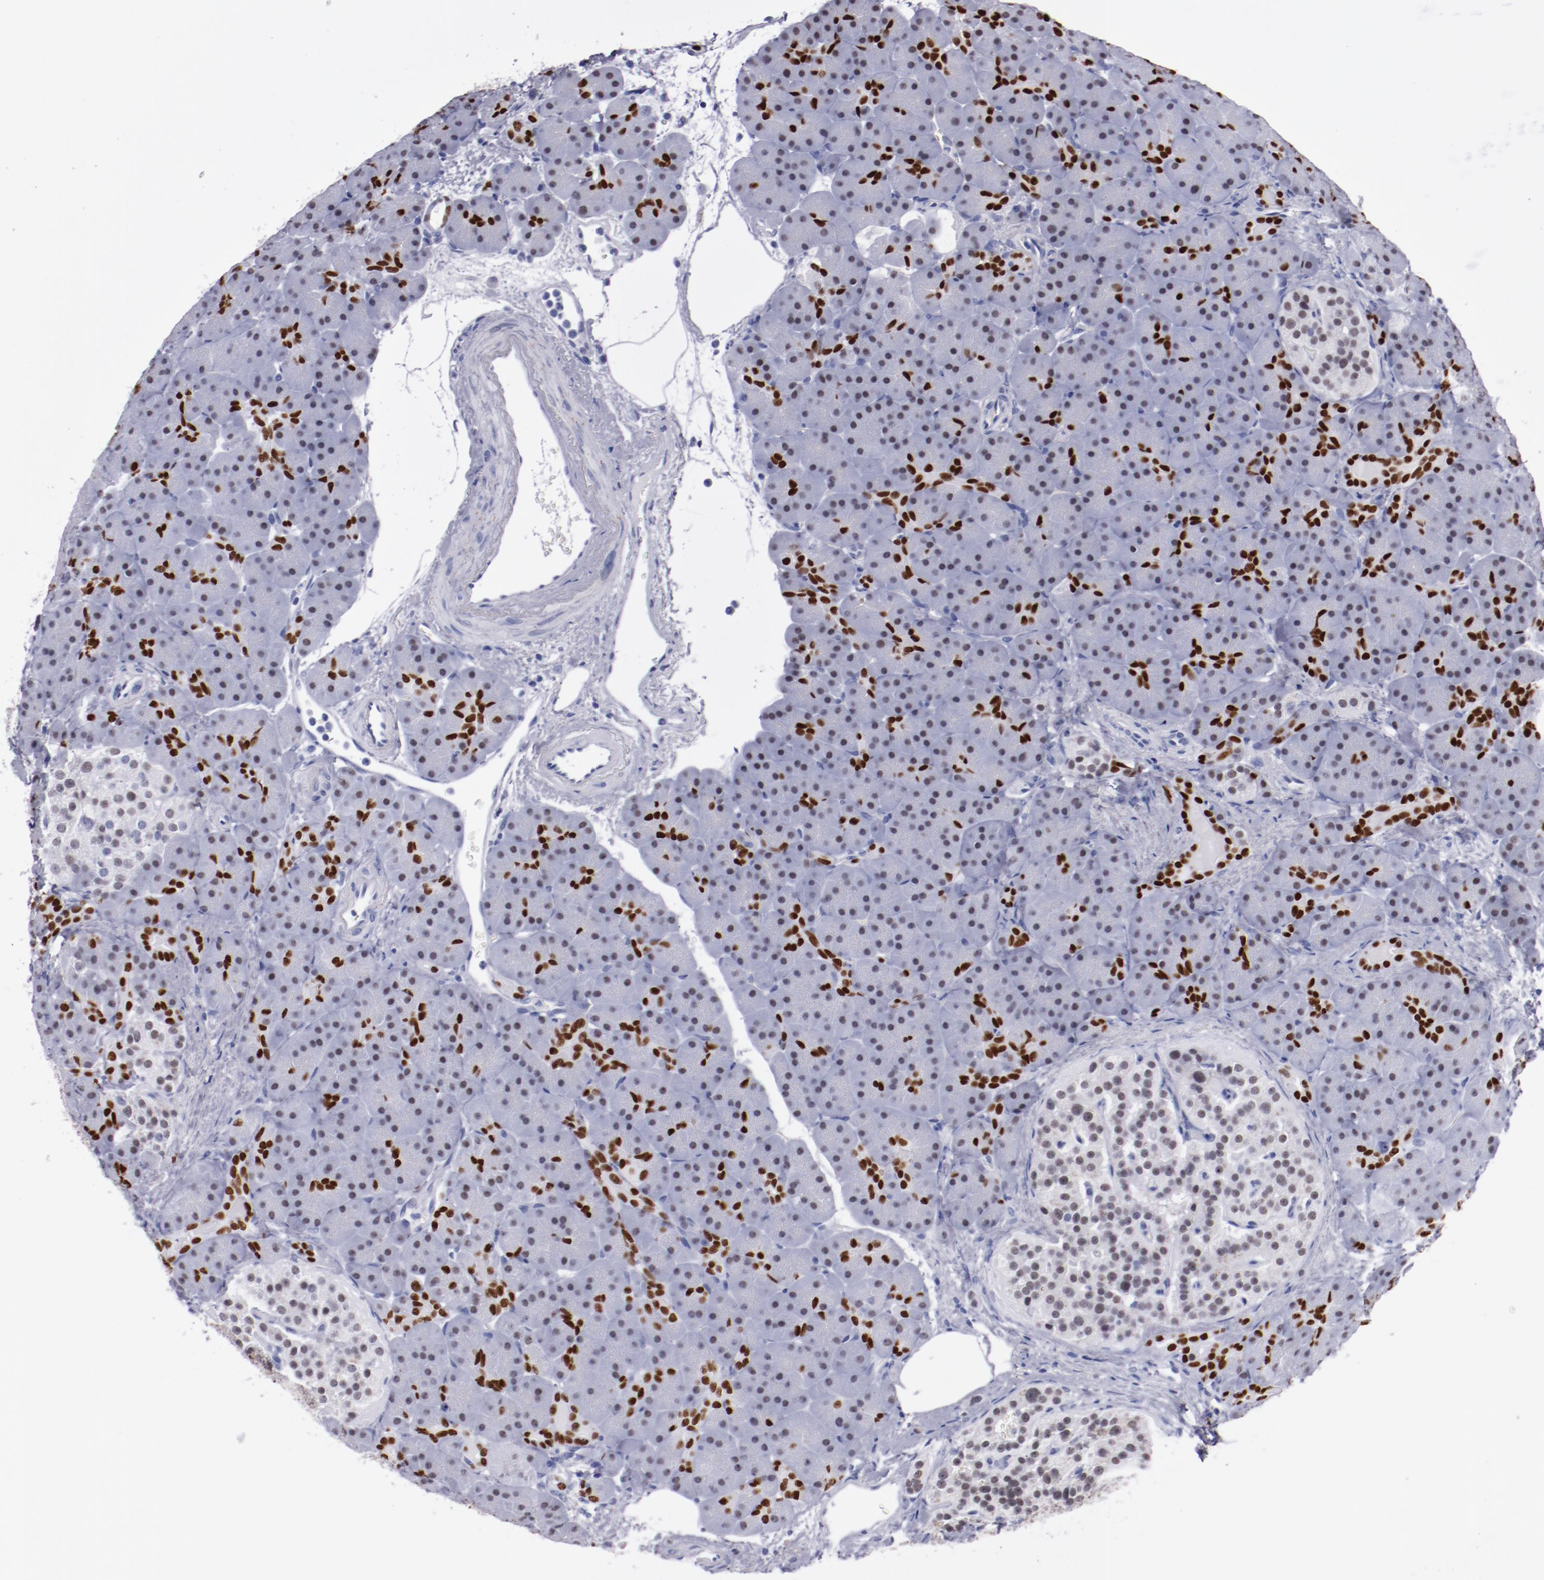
{"staining": {"intensity": "strong", "quantity": "<25%", "location": "nuclear"}, "tissue": "pancreas", "cell_type": "Exocrine glandular cells", "image_type": "normal", "snomed": [{"axis": "morphology", "description": "Normal tissue, NOS"}, {"axis": "topography", "description": "Pancreas"}], "caption": "Normal pancreas reveals strong nuclear expression in about <25% of exocrine glandular cells, visualized by immunohistochemistry. The staining is performed using DAB (3,3'-diaminobenzidine) brown chromogen to label protein expression. The nuclei are counter-stained blue using hematoxylin.", "gene": "HNF1B", "patient": {"sex": "male", "age": 66}}